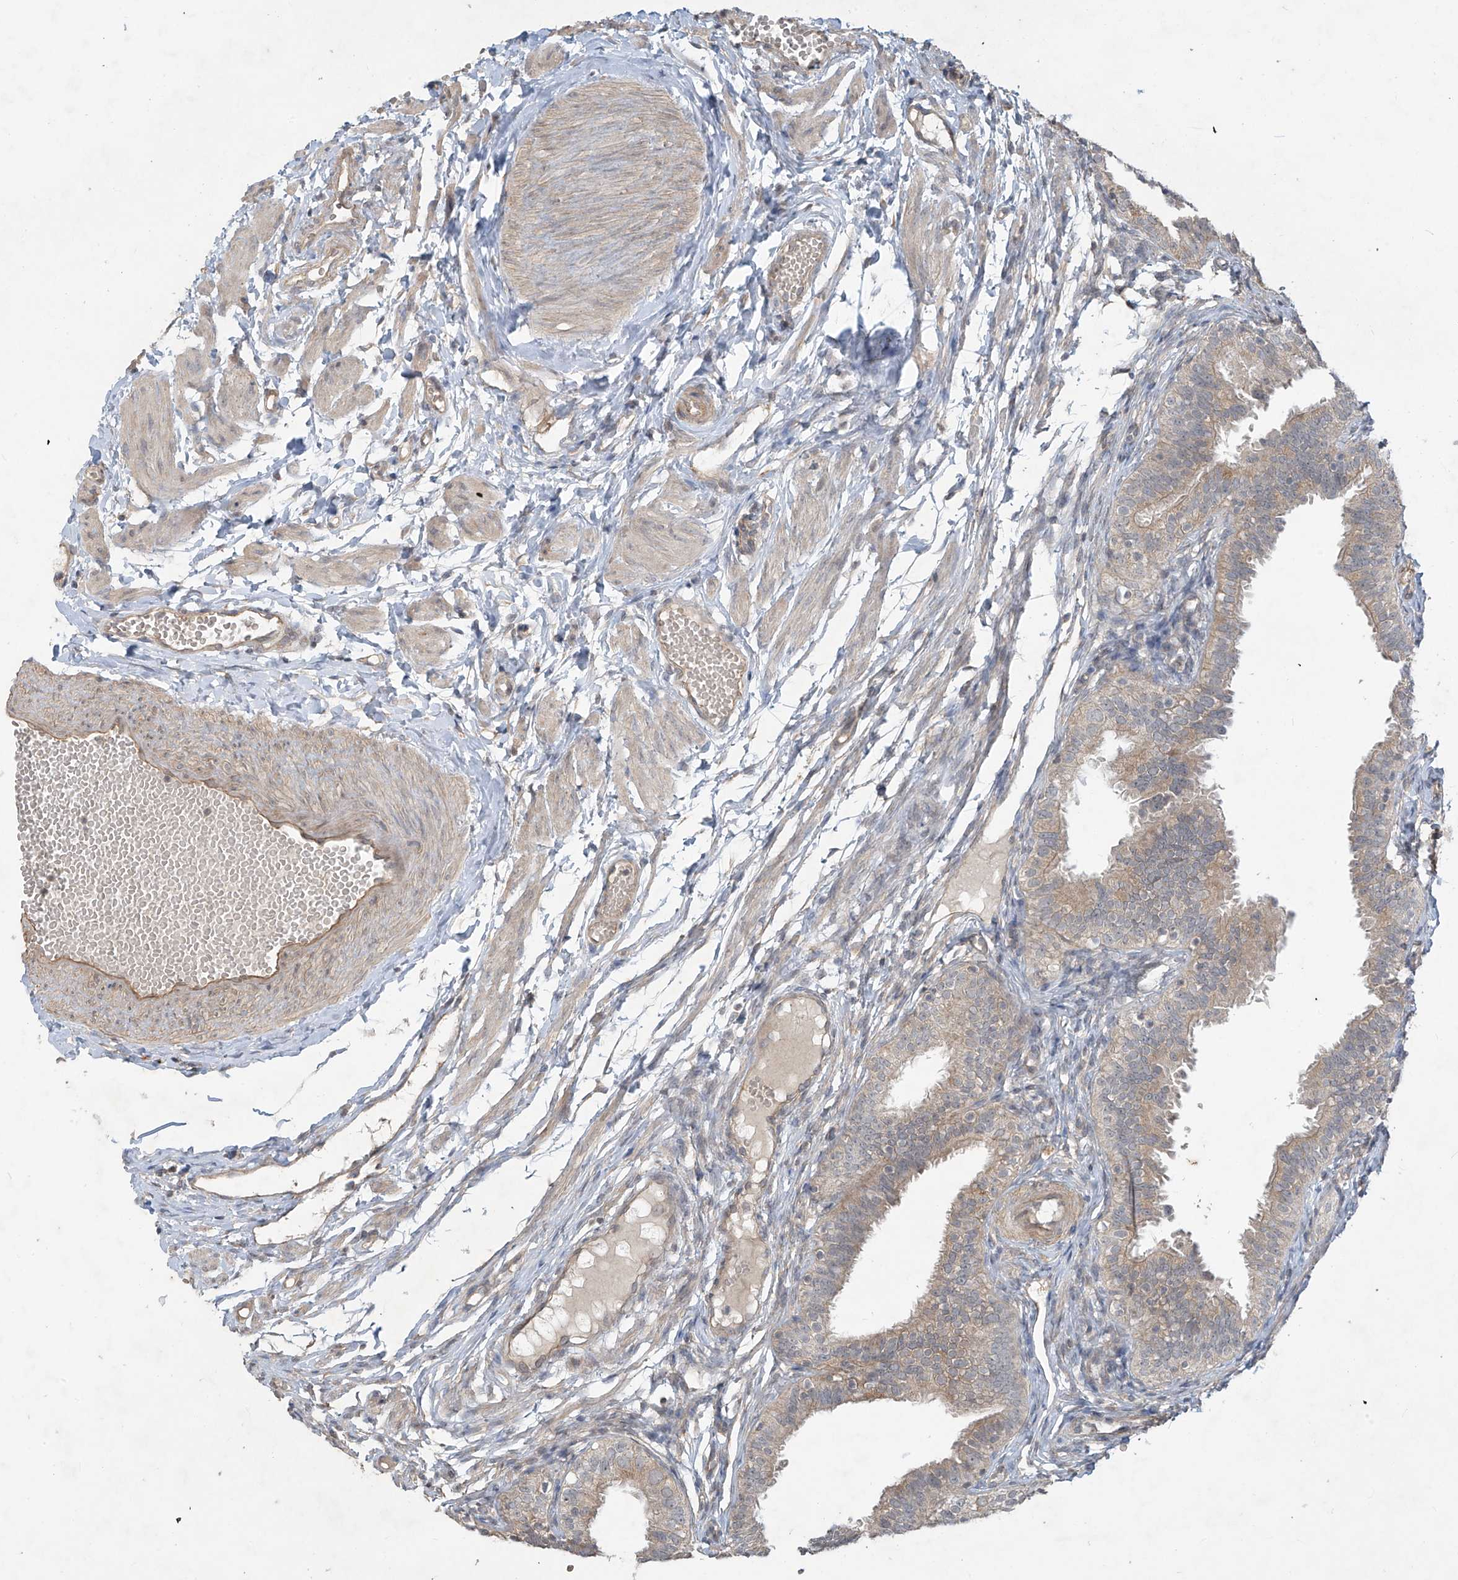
{"staining": {"intensity": "moderate", "quantity": "<25%", "location": "cytoplasmic/membranous"}, "tissue": "fallopian tube", "cell_type": "Glandular cells", "image_type": "normal", "snomed": [{"axis": "morphology", "description": "Normal tissue, NOS"}, {"axis": "topography", "description": "Fallopian tube"}], "caption": "IHC histopathology image of unremarkable fallopian tube: human fallopian tube stained using IHC exhibits low levels of moderate protein expression localized specifically in the cytoplasmic/membranous of glandular cells, appearing as a cytoplasmic/membranous brown color.", "gene": "DGKQ", "patient": {"sex": "female", "age": 35}}